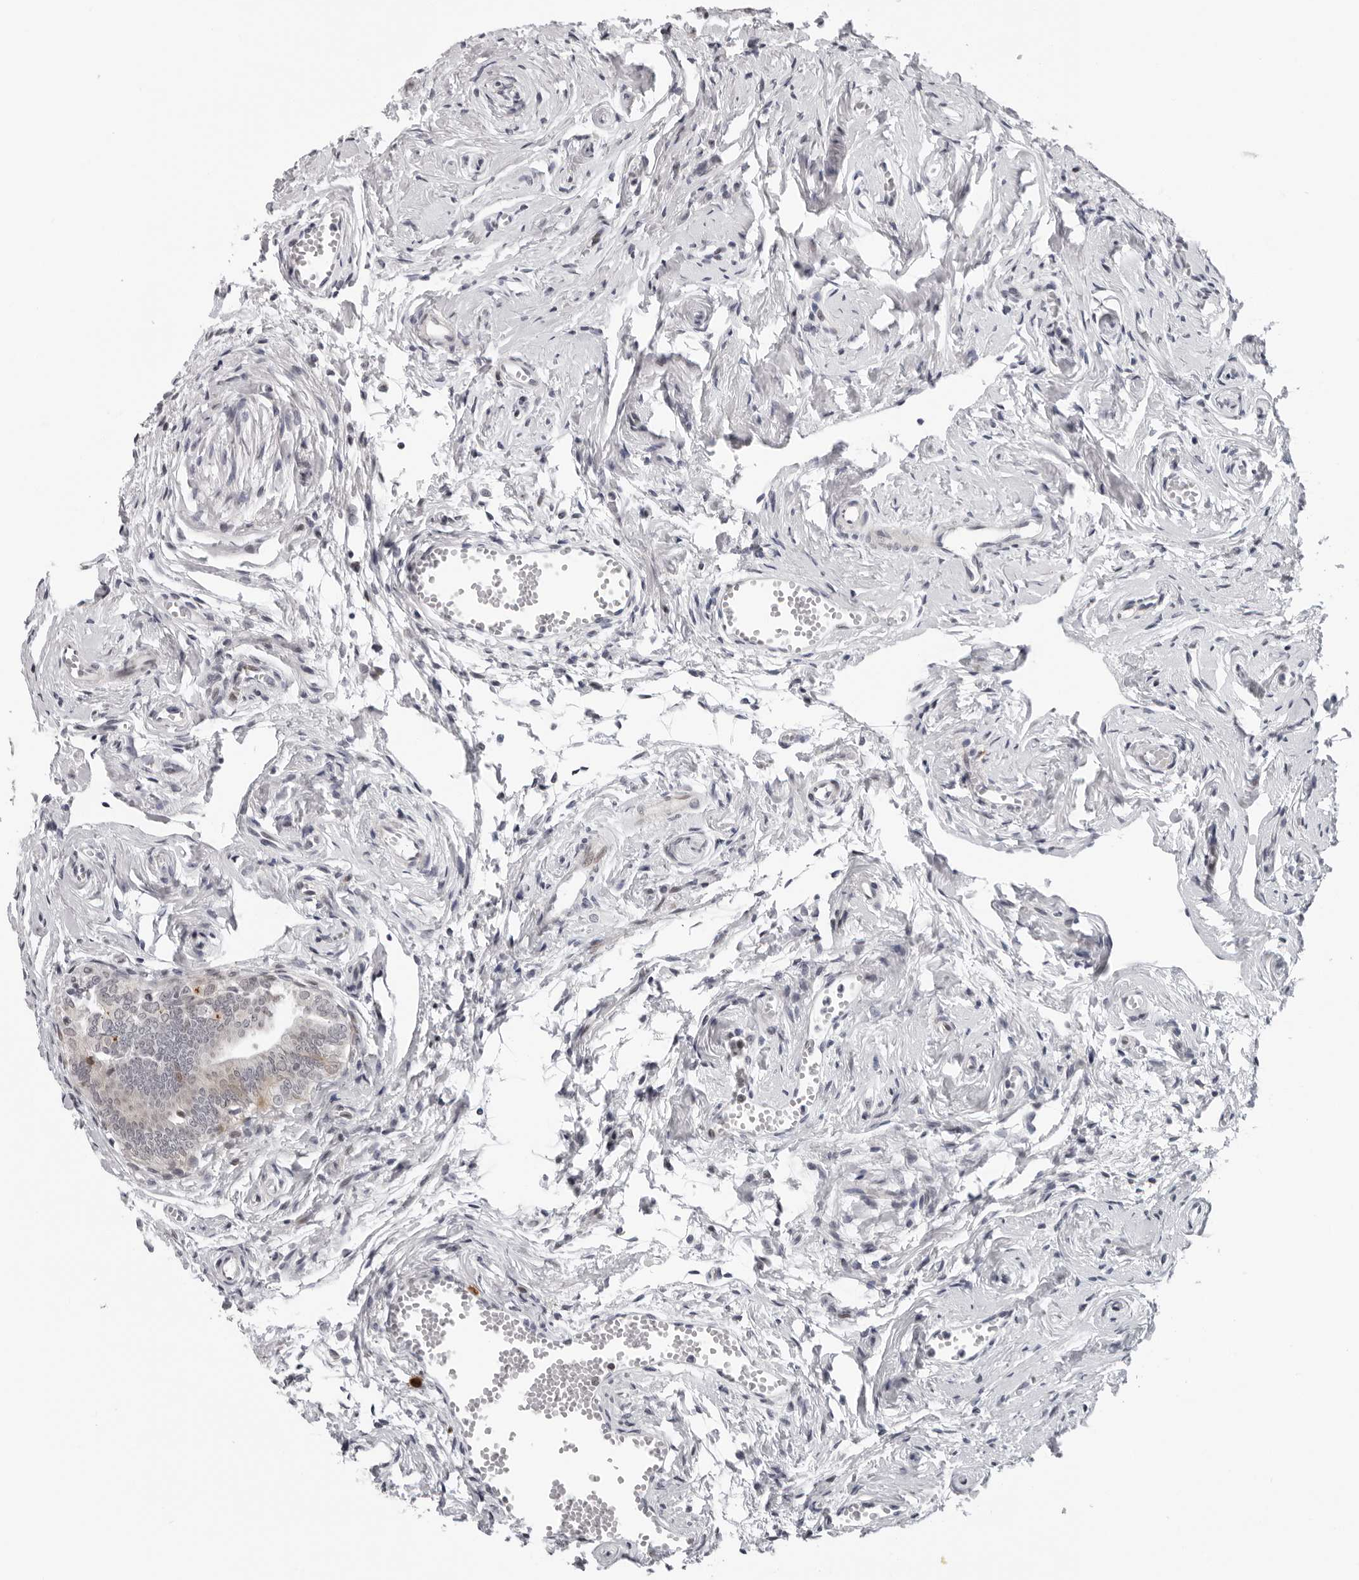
{"staining": {"intensity": "weak", "quantity": "<25%", "location": "nuclear"}, "tissue": "fallopian tube", "cell_type": "Glandular cells", "image_type": "normal", "snomed": [{"axis": "morphology", "description": "Normal tissue, NOS"}, {"axis": "topography", "description": "Fallopian tube"}], "caption": "This is a image of immunohistochemistry (IHC) staining of benign fallopian tube, which shows no expression in glandular cells.", "gene": "PIP4K2C", "patient": {"sex": "female", "age": 71}}